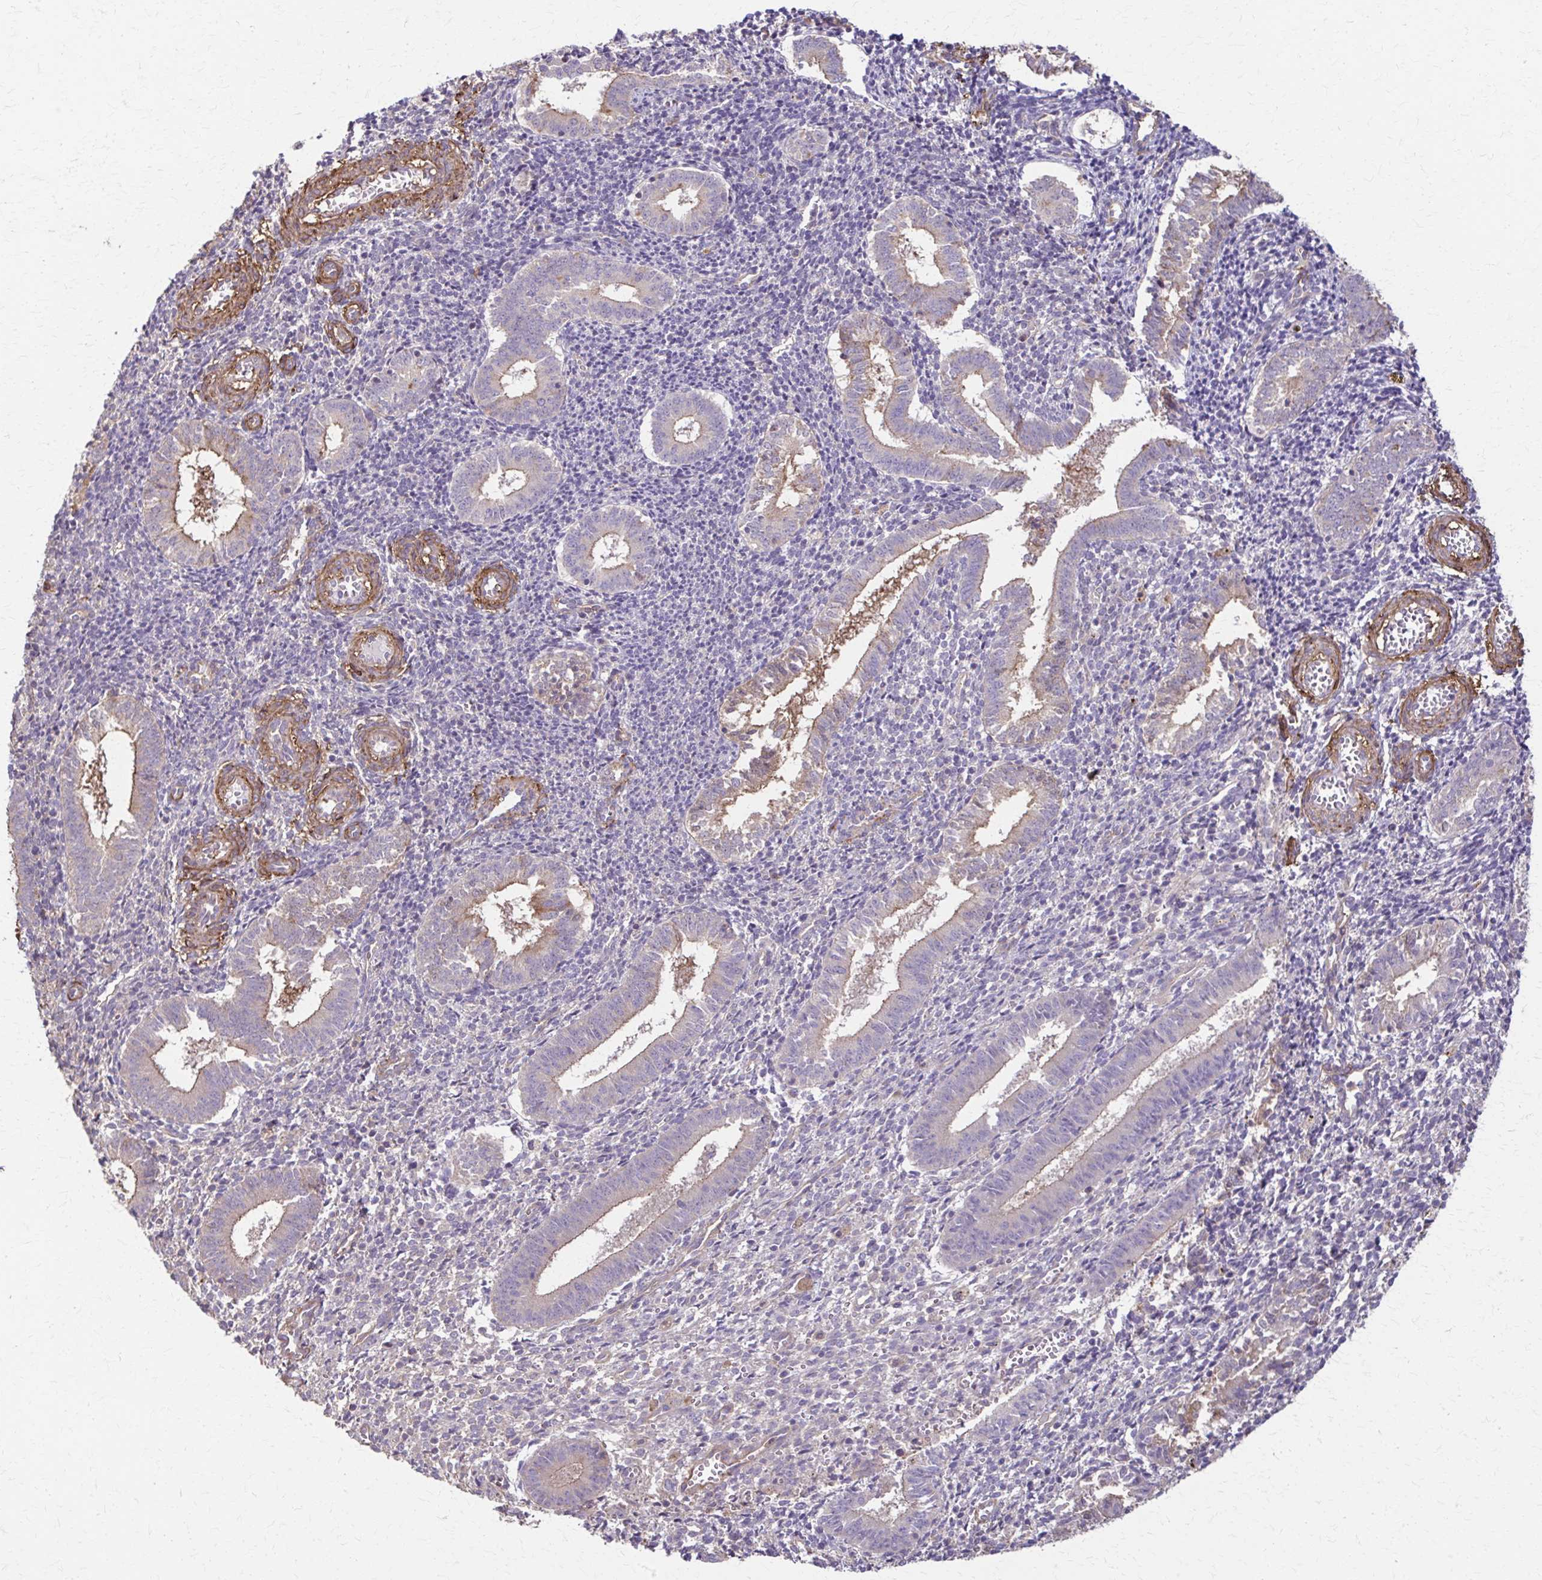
{"staining": {"intensity": "negative", "quantity": "none", "location": "none"}, "tissue": "endometrium", "cell_type": "Cells in endometrial stroma", "image_type": "normal", "snomed": [{"axis": "morphology", "description": "Normal tissue, NOS"}, {"axis": "topography", "description": "Endometrium"}], "caption": "There is no significant expression in cells in endometrial stroma of endometrium. Brightfield microscopy of immunohistochemistry (IHC) stained with DAB (3,3'-diaminobenzidine) (brown) and hematoxylin (blue), captured at high magnification.", "gene": "DSP", "patient": {"sex": "female", "age": 25}}